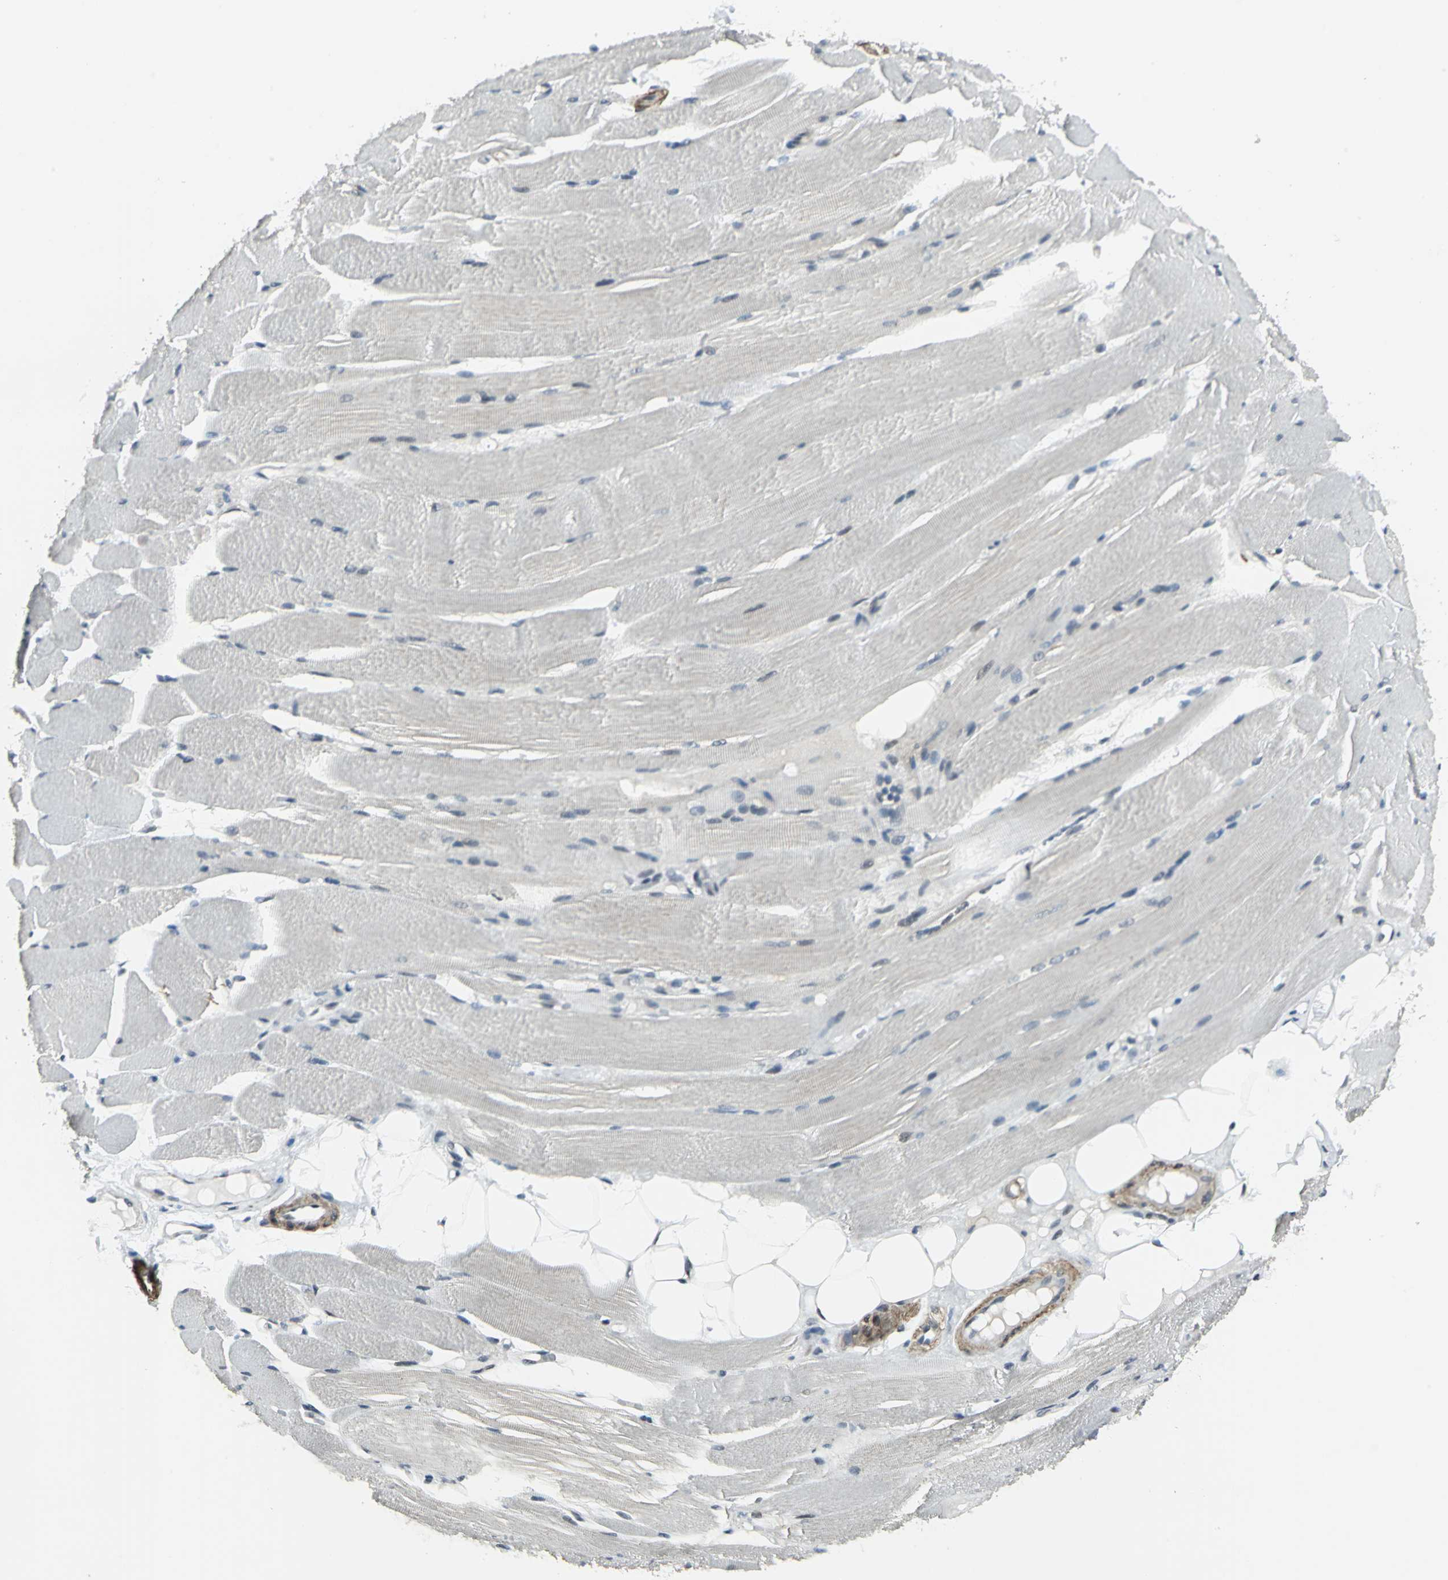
{"staining": {"intensity": "negative", "quantity": "none", "location": "none"}, "tissue": "skeletal muscle", "cell_type": "Myocytes", "image_type": "normal", "snomed": [{"axis": "morphology", "description": "Normal tissue, NOS"}, {"axis": "topography", "description": "Skeletal muscle"}, {"axis": "topography", "description": "Peripheral nerve tissue"}], "caption": "Immunohistochemistry (IHC) histopathology image of benign human skeletal muscle stained for a protein (brown), which shows no expression in myocytes. (Stains: DAB immunohistochemistry with hematoxylin counter stain, Microscopy: brightfield microscopy at high magnification).", "gene": "MTA1", "patient": {"sex": "female", "age": 84}}